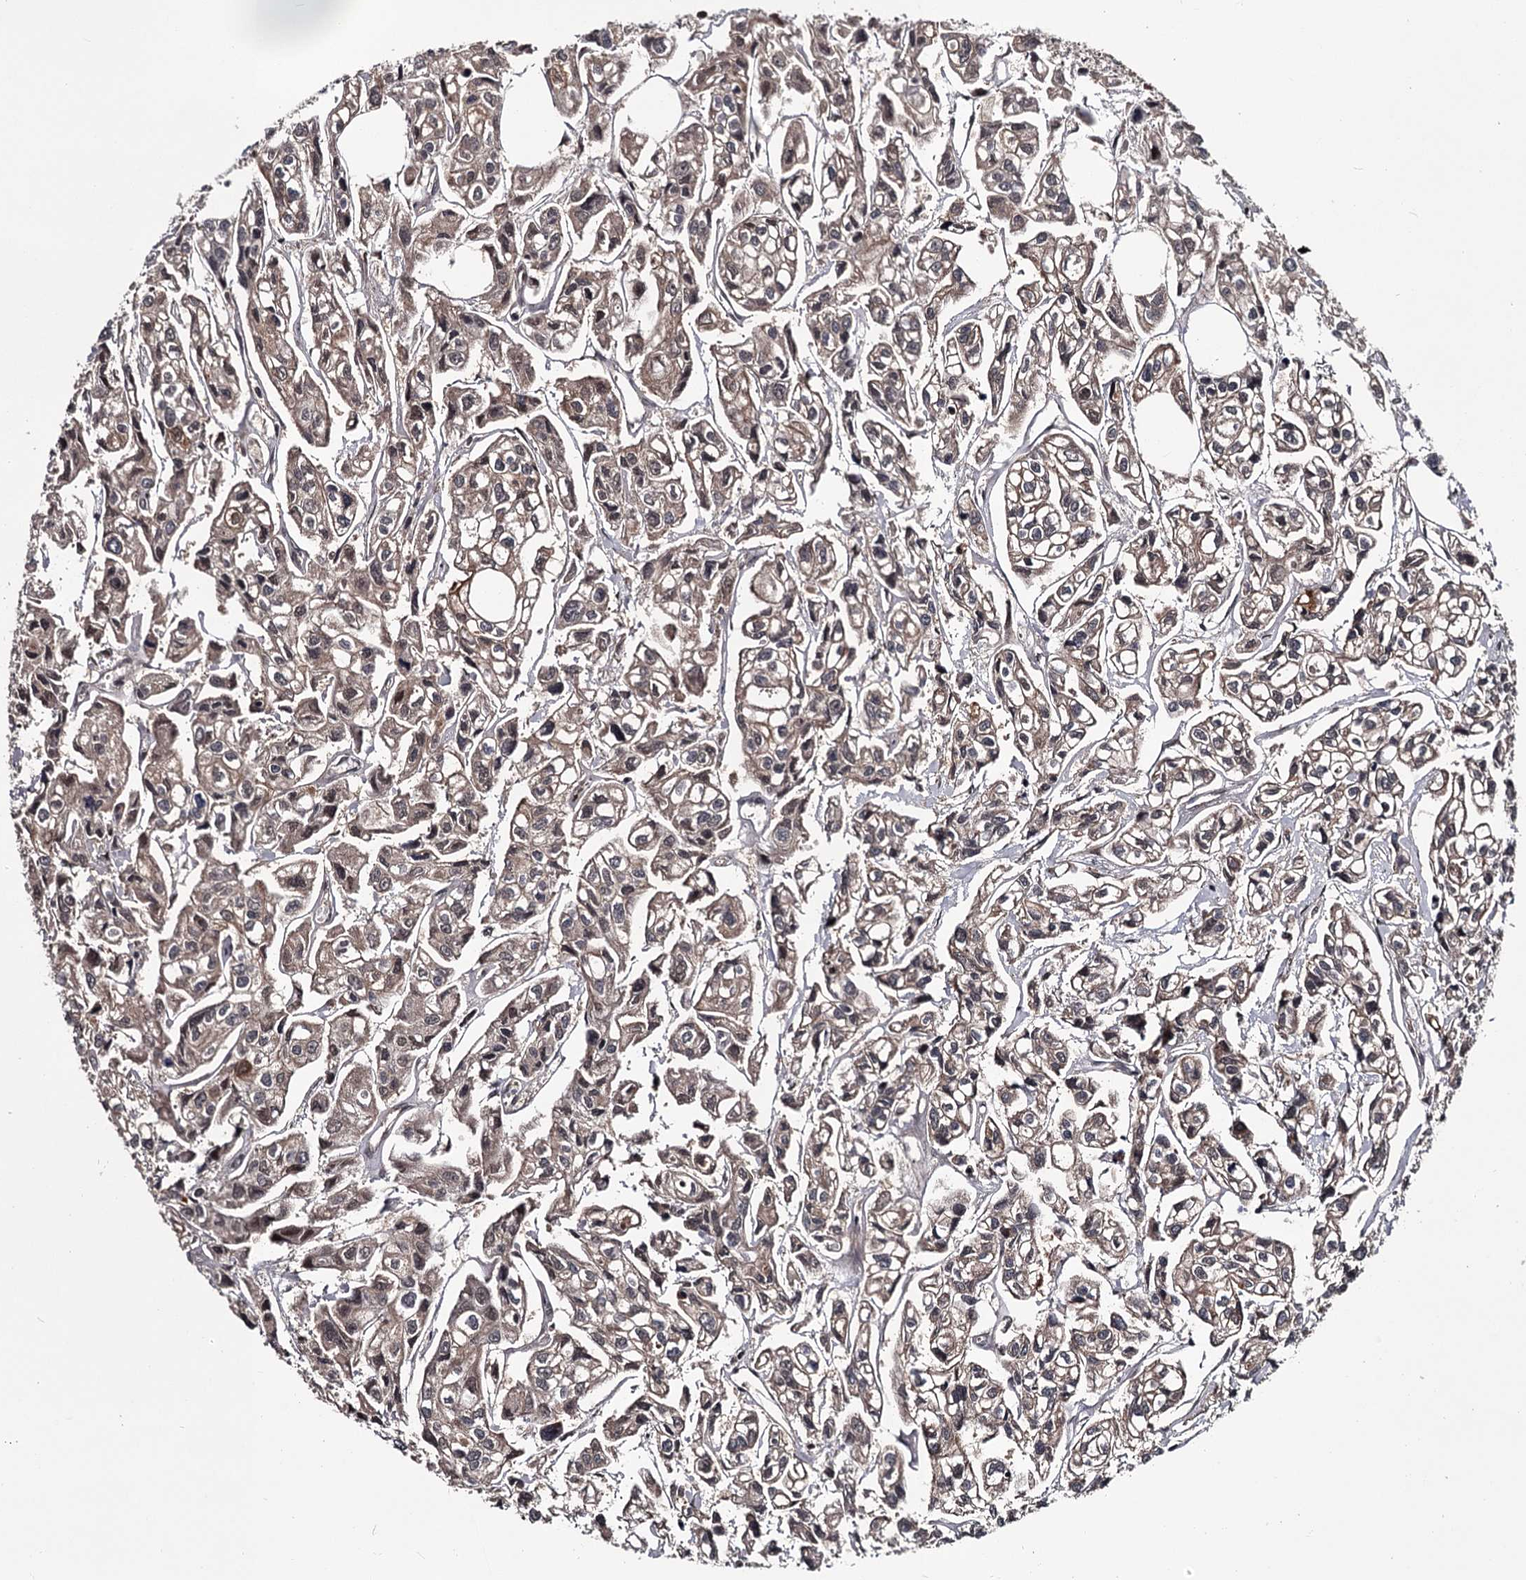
{"staining": {"intensity": "weak", "quantity": "25%-75%", "location": "cytoplasmic/membranous"}, "tissue": "urothelial cancer", "cell_type": "Tumor cells", "image_type": "cancer", "snomed": [{"axis": "morphology", "description": "Urothelial carcinoma, High grade"}, {"axis": "topography", "description": "Urinary bladder"}], "caption": "Urothelial carcinoma (high-grade) stained with DAB (3,3'-diaminobenzidine) immunohistochemistry demonstrates low levels of weak cytoplasmic/membranous staining in approximately 25%-75% of tumor cells.", "gene": "DAO", "patient": {"sex": "male", "age": 67}}